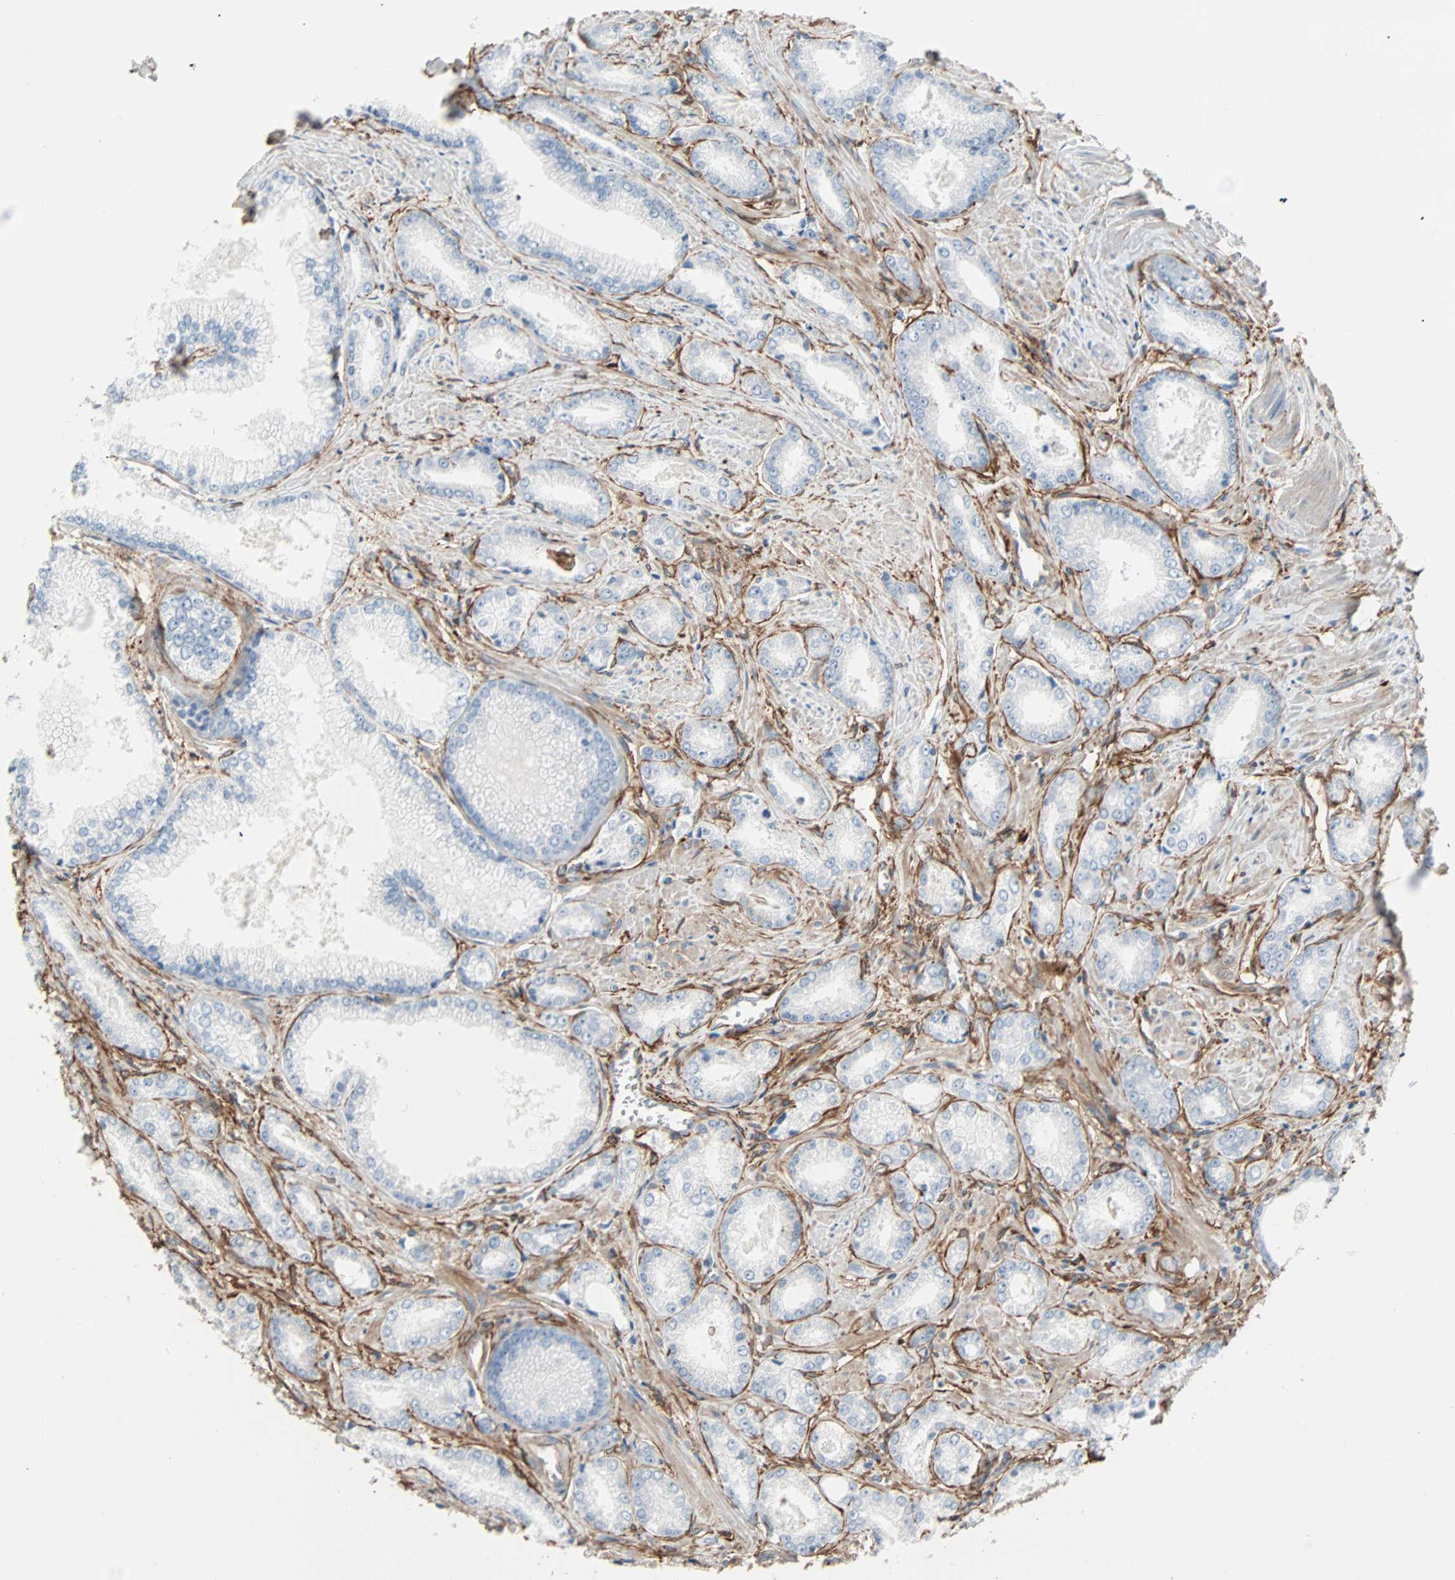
{"staining": {"intensity": "negative", "quantity": "none", "location": "none"}, "tissue": "prostate cancer", "cell_type": "Tumor cells", "image_type": "cancer", "snomed": [{"axis": "morphology", "description": "Adenocarcinoma, Low grade"}, {"axis": "topography", "description": "Prostate"}], "caption": "The histopathology image displays no staining of tumor cells in prostate cancer (adenocarcinoma (low-grade)).", "gene": "EPB41L2", "patient": {"sex": "male", "age": 64}}